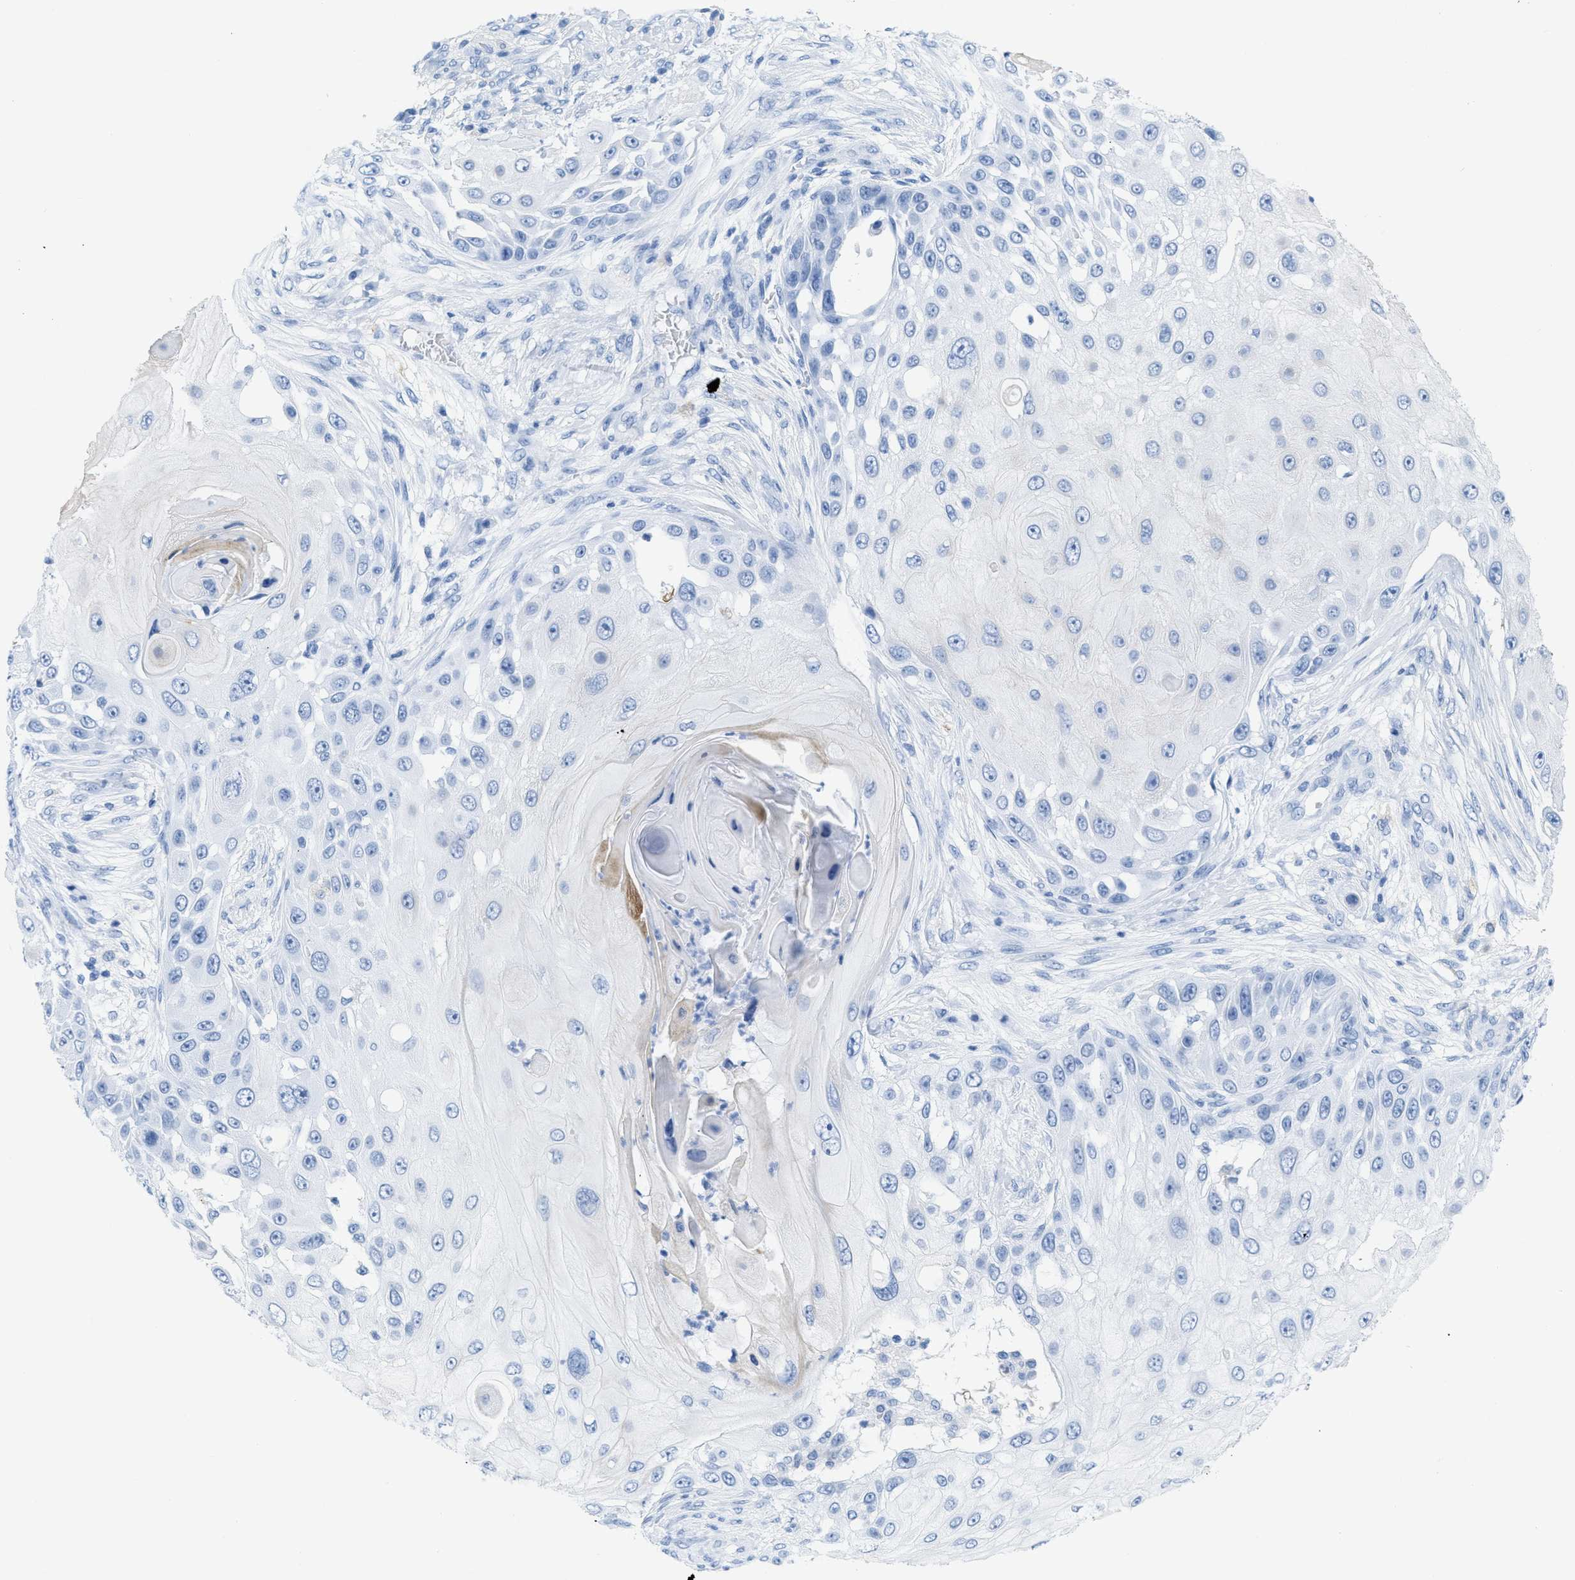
{"staining": {"intensity": "negative", "quantity": "none", "location": "none"}, "tissue": "skin cancer", "cell_type": "Tumor cells", "image_type": "cancer", "snomed": [{"axis": "morphology", "description": "Squamous cell carcinoma, NOS"}, {"axis": "topography", "description": "Skin"}], "caption": "There is no significant staining in tumor cells of skin cancer (squamous cell carcinoma).", "gene": "ASGR1", "patient": {"sex": "female", "age": 44}}